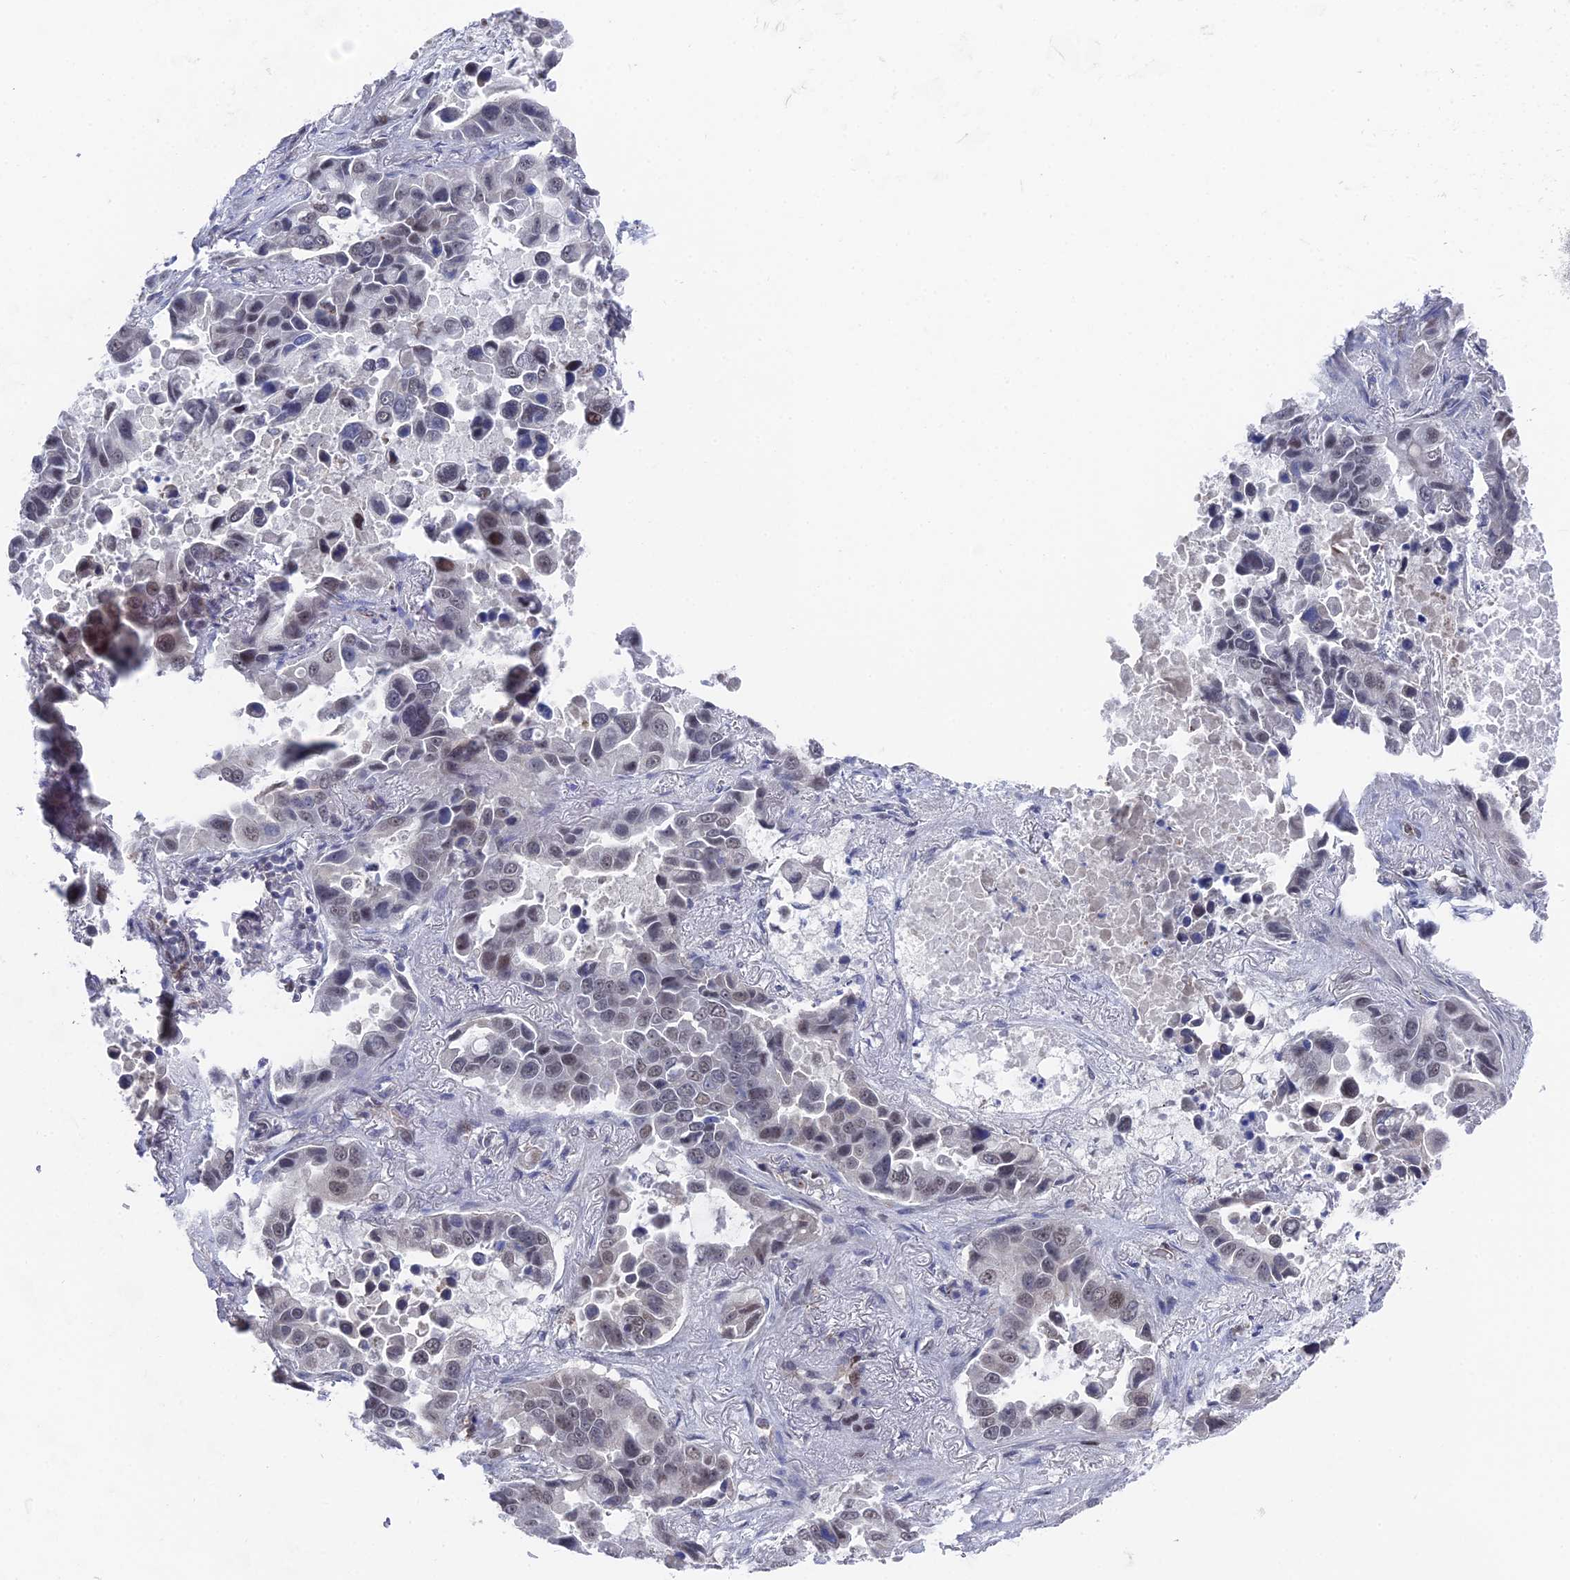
{"staining": {"intensity": "weak", "quantity": "25%-75%", "location": "nuclear"}, "tissue": "lung cancer", "cell_type": "Tumor cells", "image_type": "cancer", "snomed": [{"axis": "morphology", "description": "Adenocarcinoma, NOS"}, {"axis": "topography", "description": "Lung"}], "caption": "Human lung cancer (adenocarcinoma) stained with a protein marker displays weak staining in tumor cells.", "gene": "FHIP2A", "patient": {"sex": "male", "age": 64}}